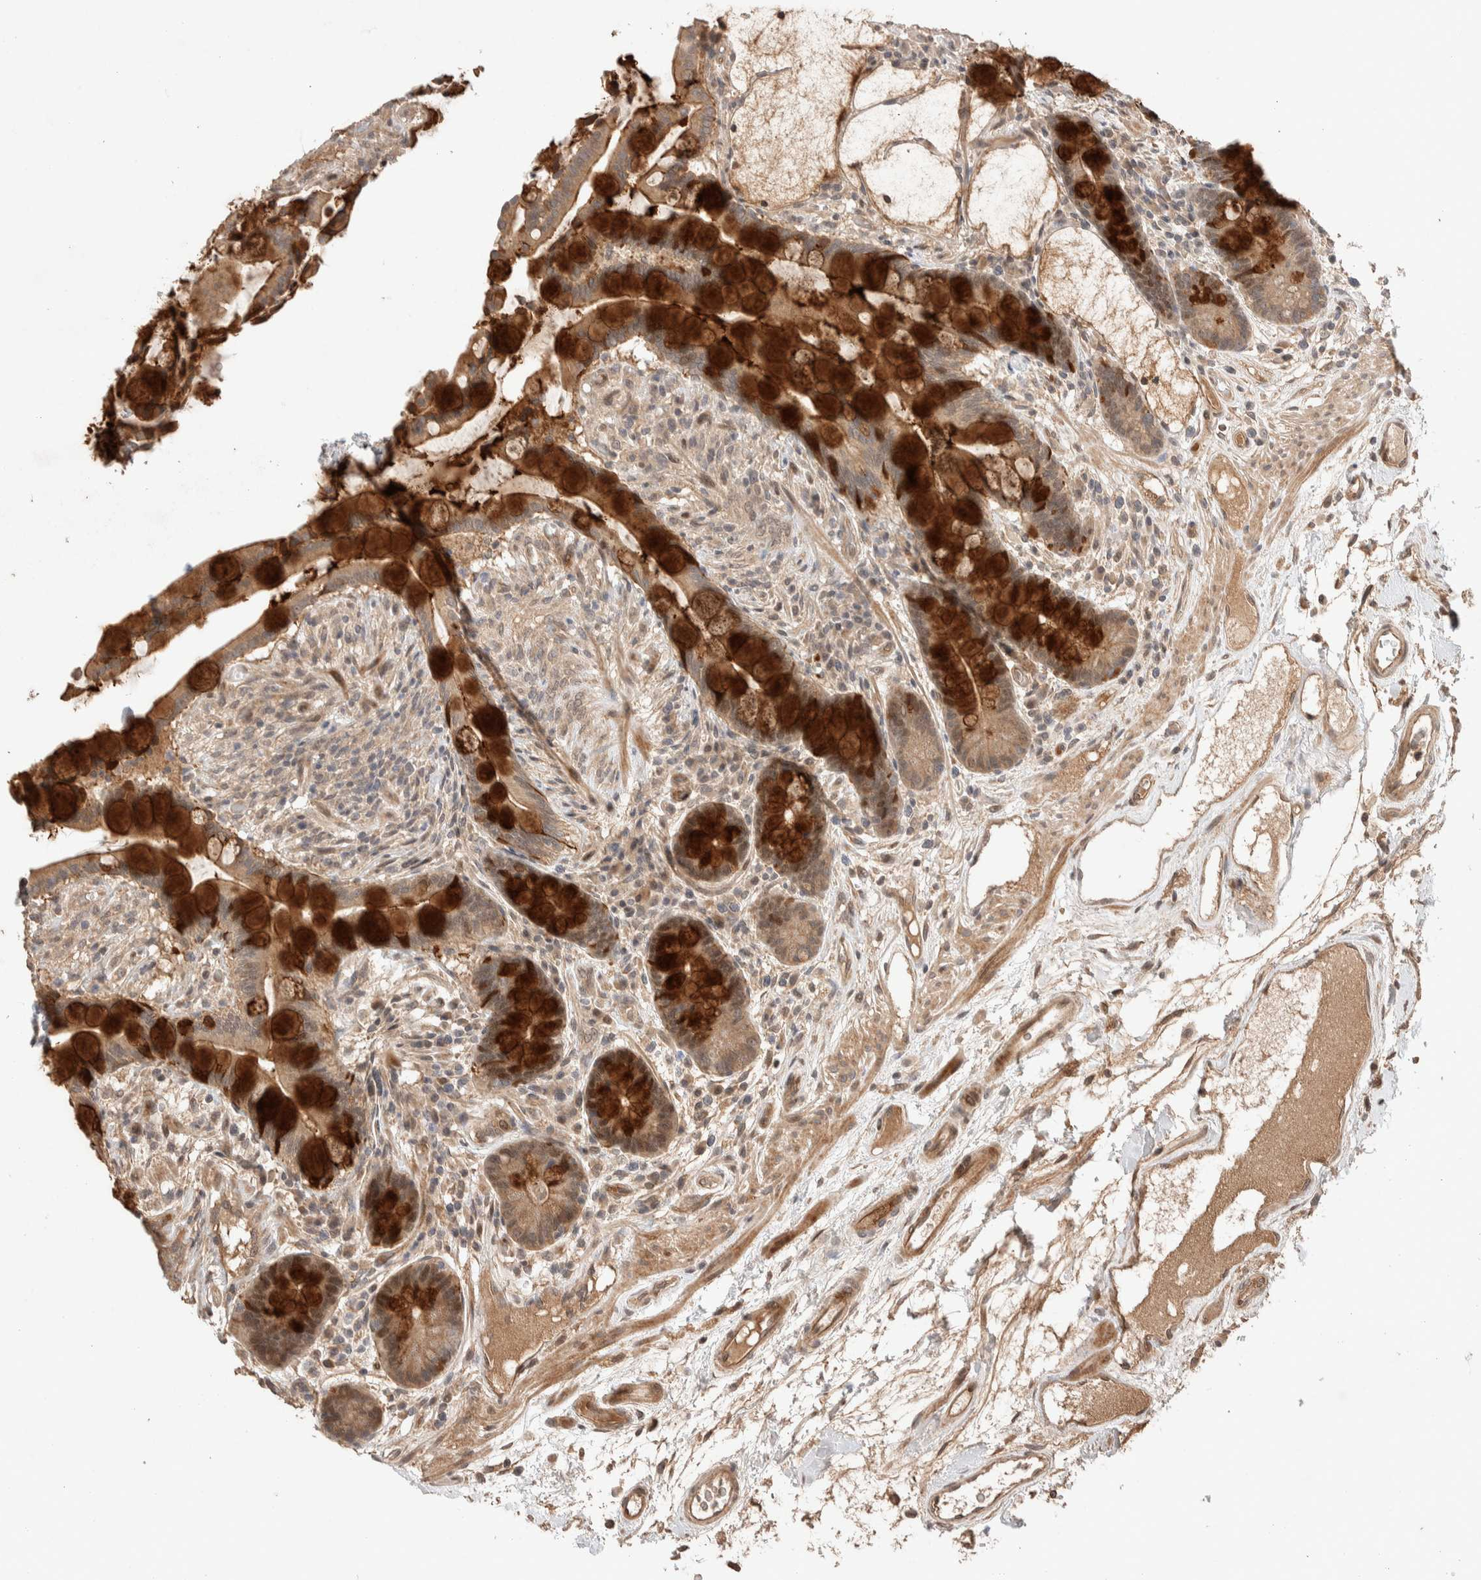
{"staining": {"intensity": "moderate", "quantity": ">75%", "location": "cytoplasmic/membranous"}, "tissue": "colon", "cell_type": "Endothelial cells", "image_type": "normal", "snomed": [{"axis": "morphology", "description": "Normal tissue, NOS"}, {"axis": "topography", "description": "Colon"}], "caption": "Immunohistochemical staining of normal colon displays moderate cytoplasmic/membranous protein positivity in approximately >75% of endothelial cells.", "gene": "PRDM15", "patient": {"sex": "male", "age": 73}}